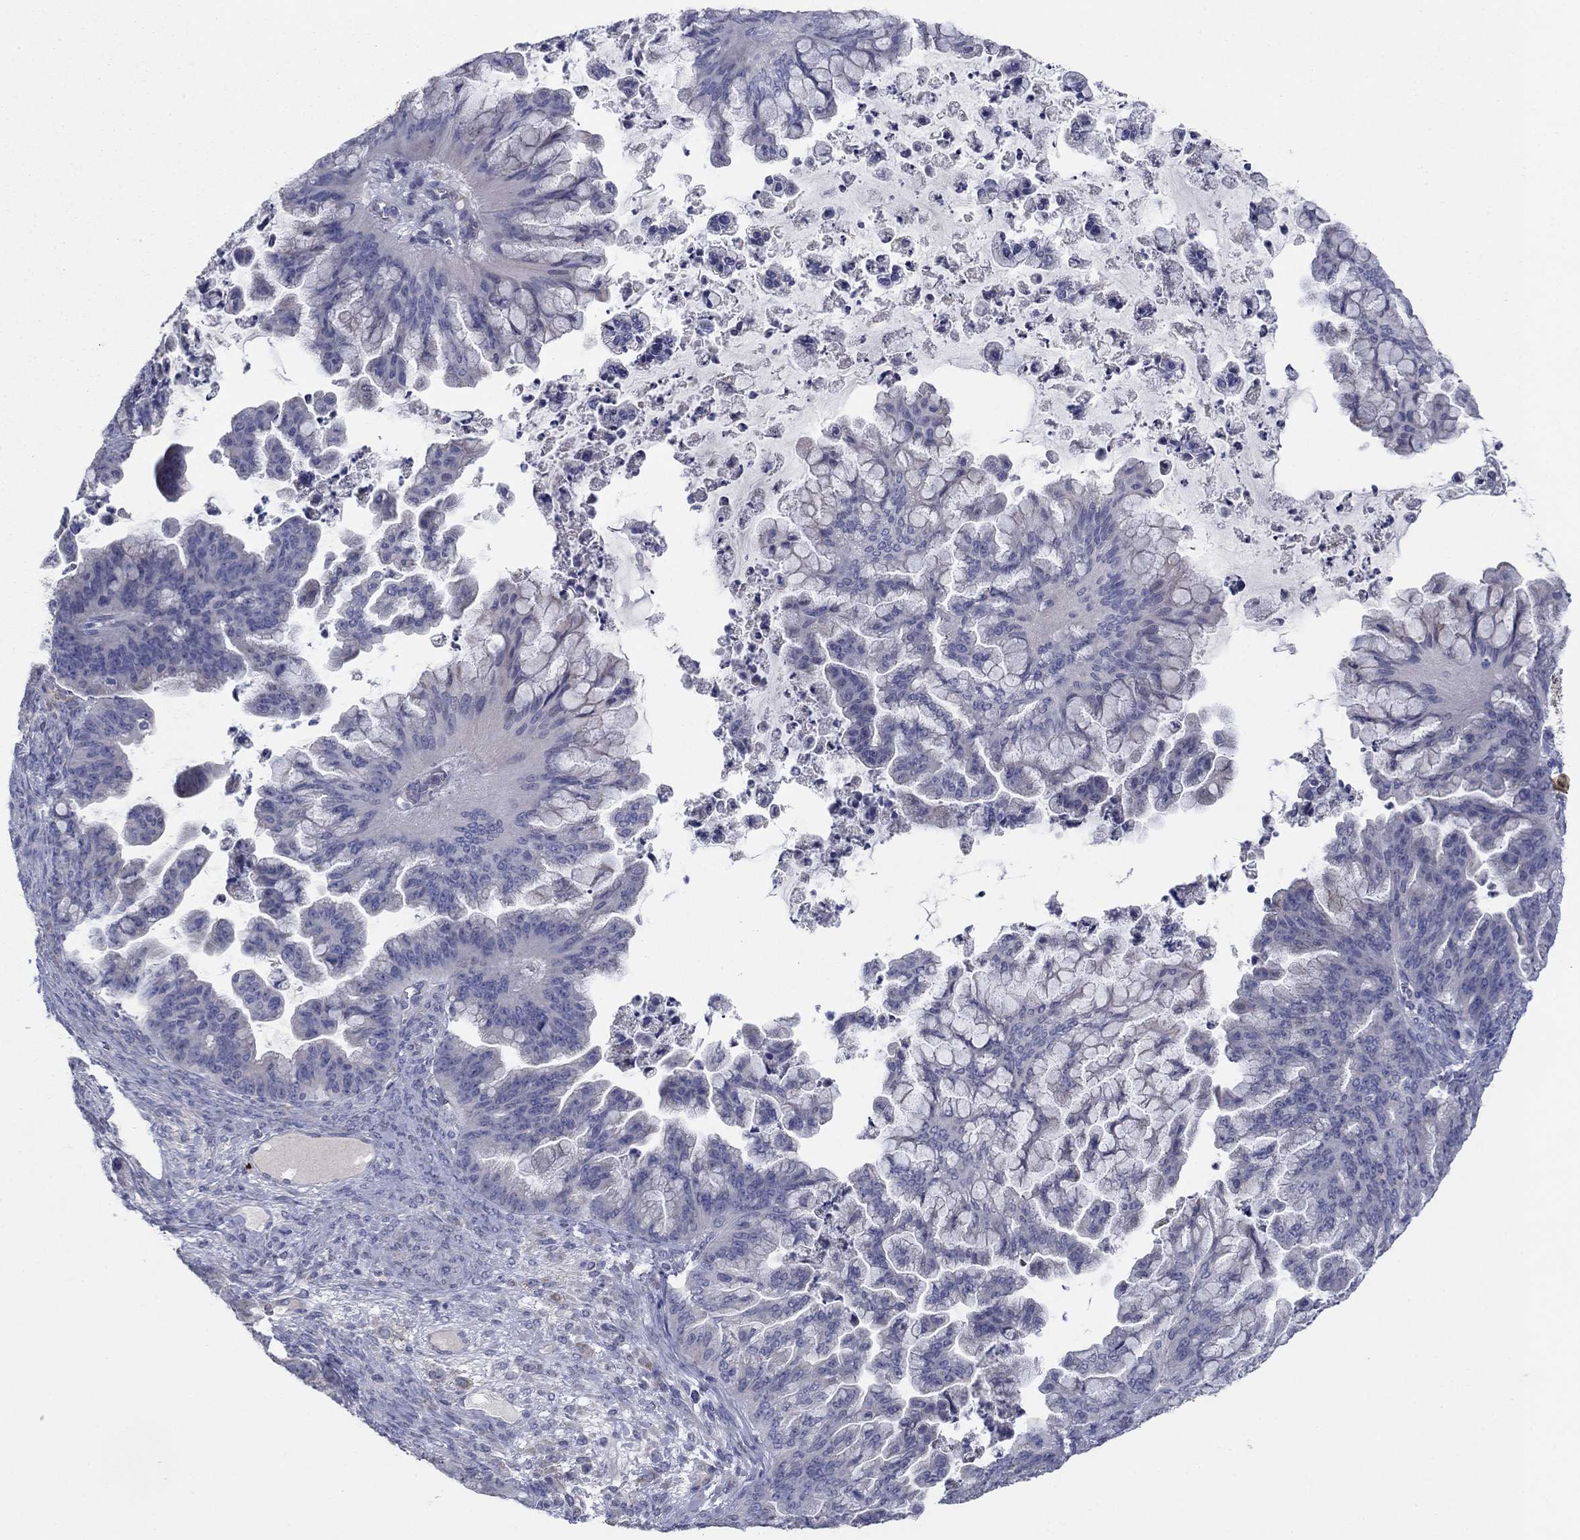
{"staining": {"intensity": "negative", "quantity": "none", "location": "none"}, "tissue": "ovarian cancer", "cell_type": "Tumor cells", "image_type": "cancer", "snomed": [{"axis": "morphology", "description": "Cystadenocarcinoma, mucinous, NOS"}, {"axis": "topography", "description": "Ovary"}], "caption": "The image reveals no staining of tumor cells in ovarian cancer (mucinous cystadenocarcinoma).", "gene": "PTGDS", "patient": {"sex": "female", "age": 67}}